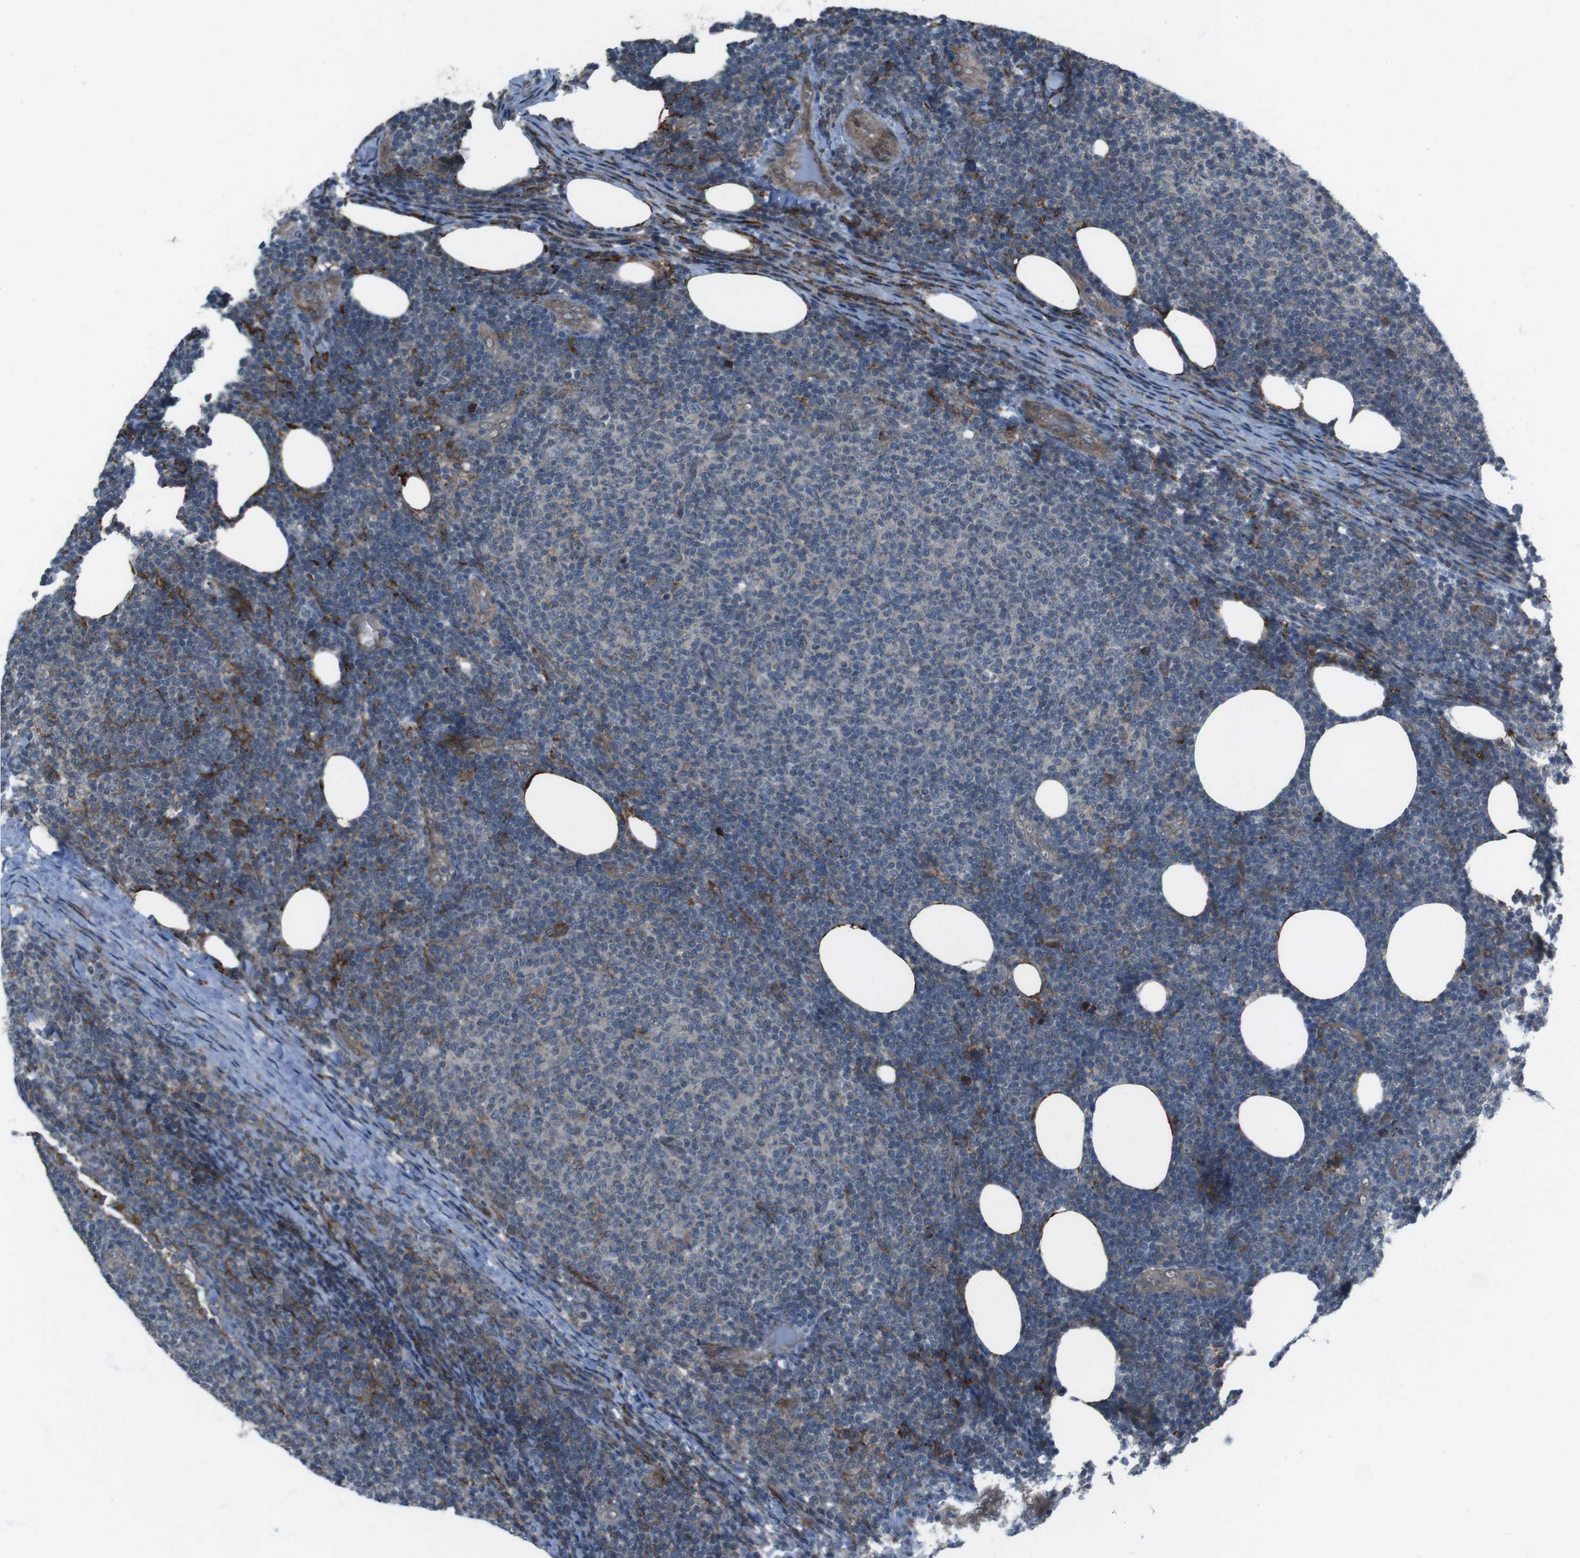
{"staining": {"intensity": "moderate", "quantity": "<25%", "location": "cytoplasmic/membranous"}, "tissue": "lymphoma", "cell_type": "Tumor cells", "image_type": "cancer", "snomed": [{"axis": "morphology", "description": "Malignant lymphoma, non-Hodgkin's type, Low grade"}, {"axis": "topography", "description": "Lymph node"}], "caption": "Tumor cells show low levels of moderate cytoplasmic/membranous positivity in about <25% of cells in human malignant lymphoma, non-Hodgkin's type (low-grade). The staining was performed using DAB (3,3'-diaminobenzidine), with brown indicating positive protein expression. Nuclei are stained blue with hematoxylin.", "gene": "GDF10", "patient": {"sex": "male", "age": 66}}